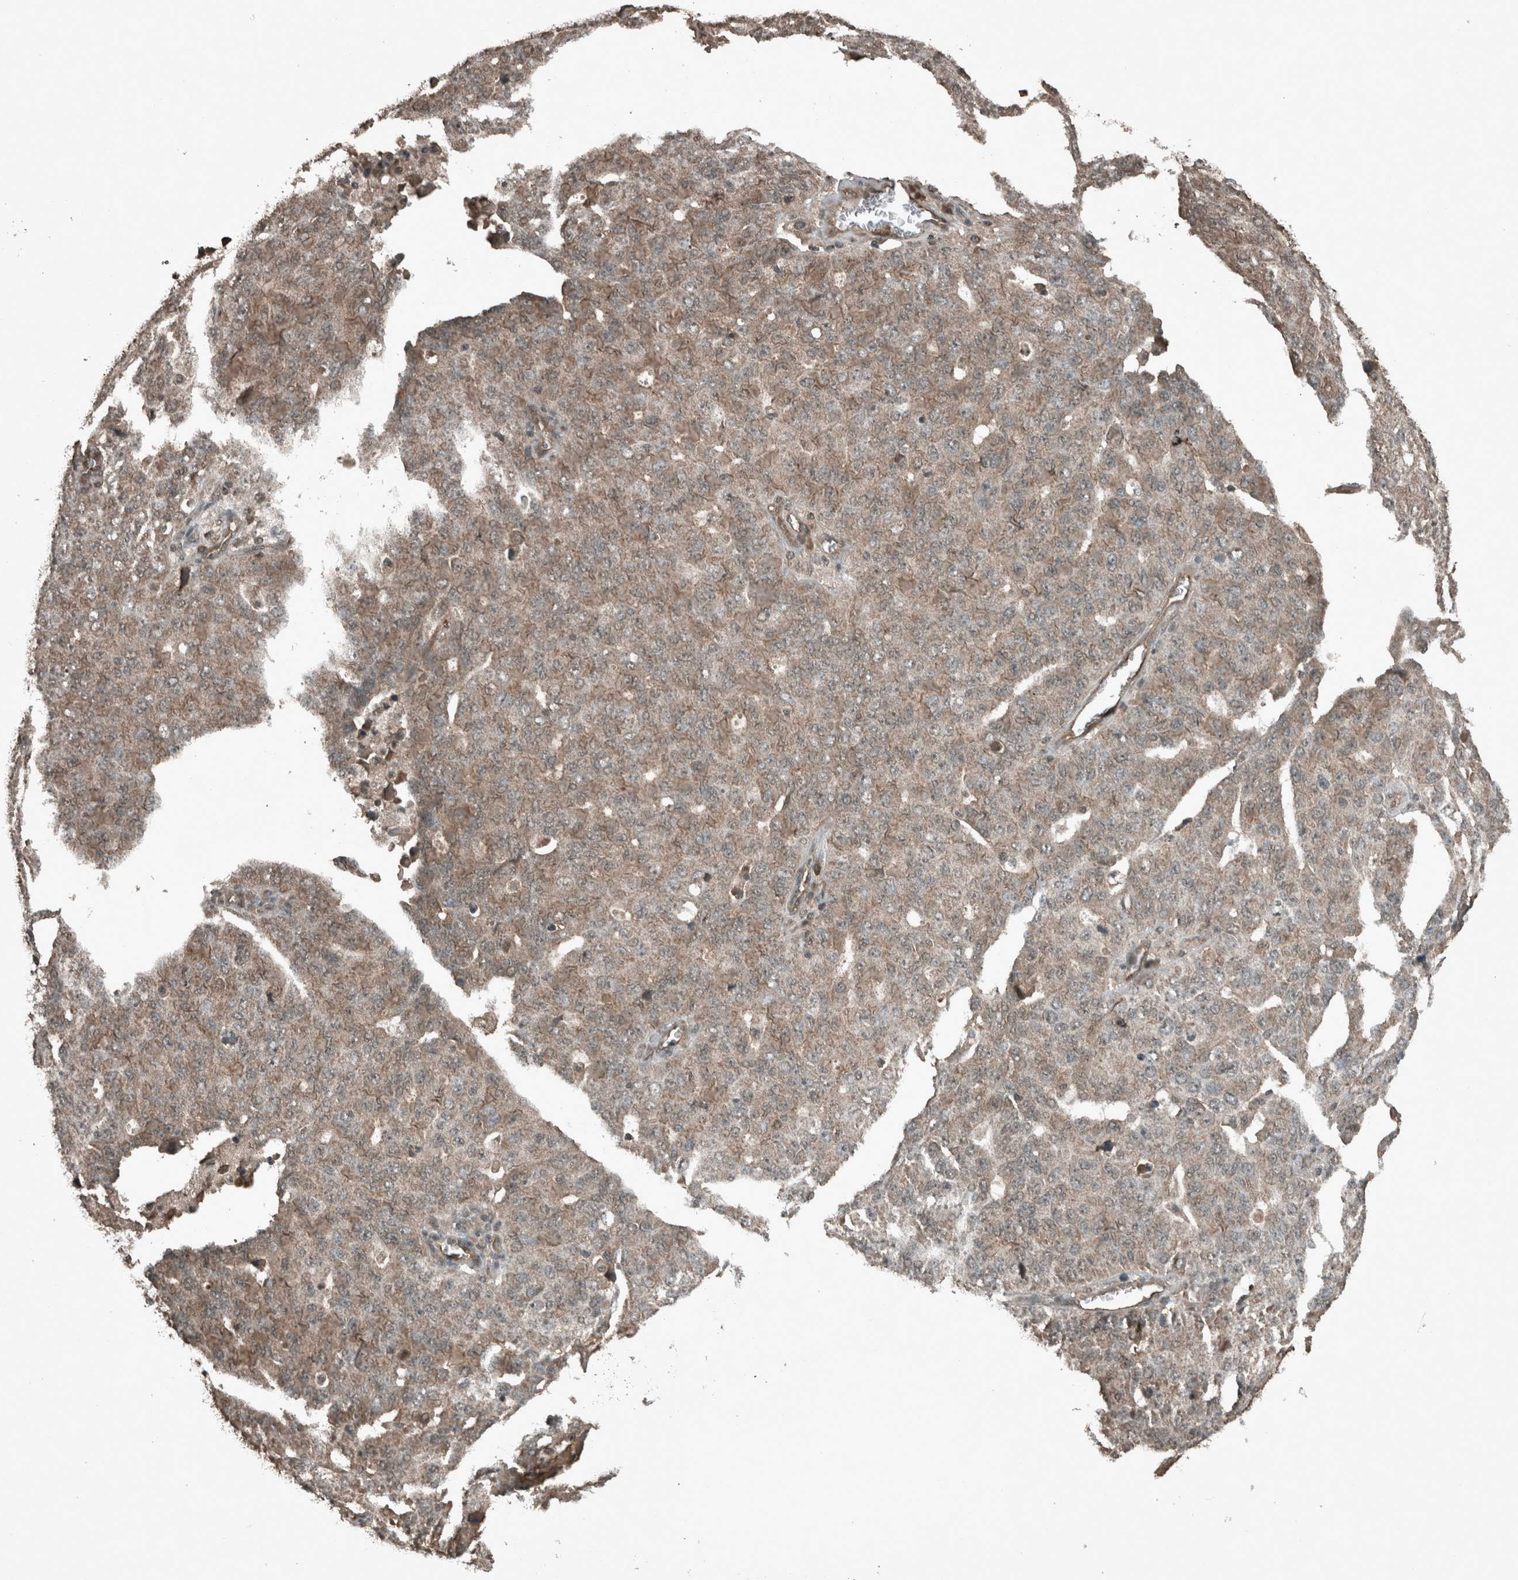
{"staining": {"intensity": "weak", "quantity": "25%-75%", "location": "cytoplasmic/membranous,nuclear"}, "tissue": "ovarian cancer", "cell_type": "Tumor cells", "image_type": "cancer", "snomed": [{"axis": "morphology", "description": "Carcinoma, endometroid"}, {"axis": "topography", "description": "Ovary"}], "caption": "Immunohistochemistry of ovarian cancer (endometroid carcinoma) displays low levels of weak cytoplasmic/membranous and nuclear positivity in approximately 25%-75% of tumor cells. Nuclei are stained in blue.", "gene": "ARHGEF12", "patient": {"sex": "female", "age": 62}}